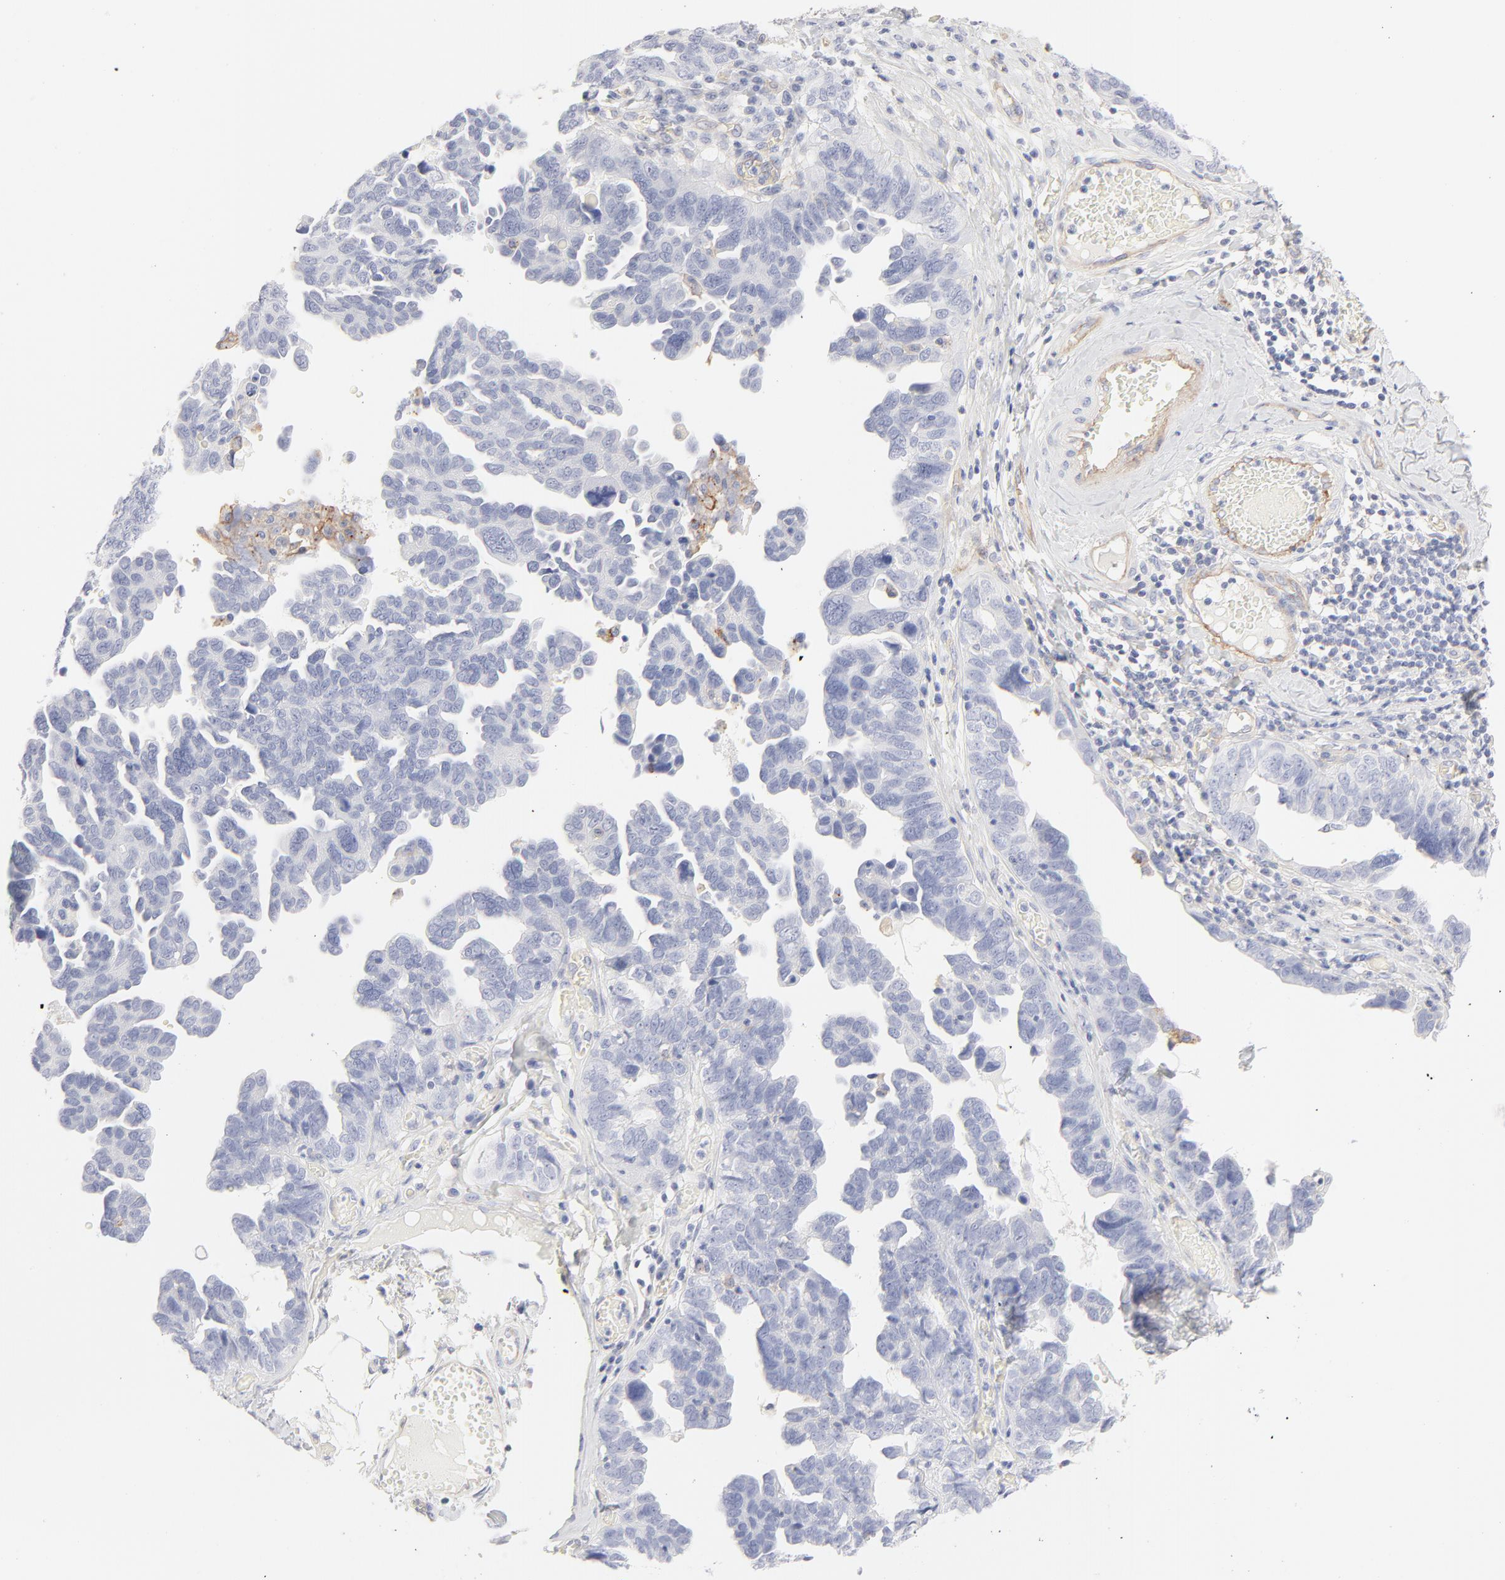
{"staining": {"intensity": "negative", "quantity": "none", "location": "none"}, "tissue": "ovarian cancer", "cell_type": "Tumor cells", "image_type": "cancer", "snomed": [{"axis": "morphology", "description": "Cystadenocarcinoma, serous, NOS"}, {"axis": "topography", "description": "Ovary"}], "caption": "There is no significant staining in tumor cells of ovarian serous cystadenocarcinoma.", "gene": "ITGA5", "patient": {"sex": "female", "age": 64}}